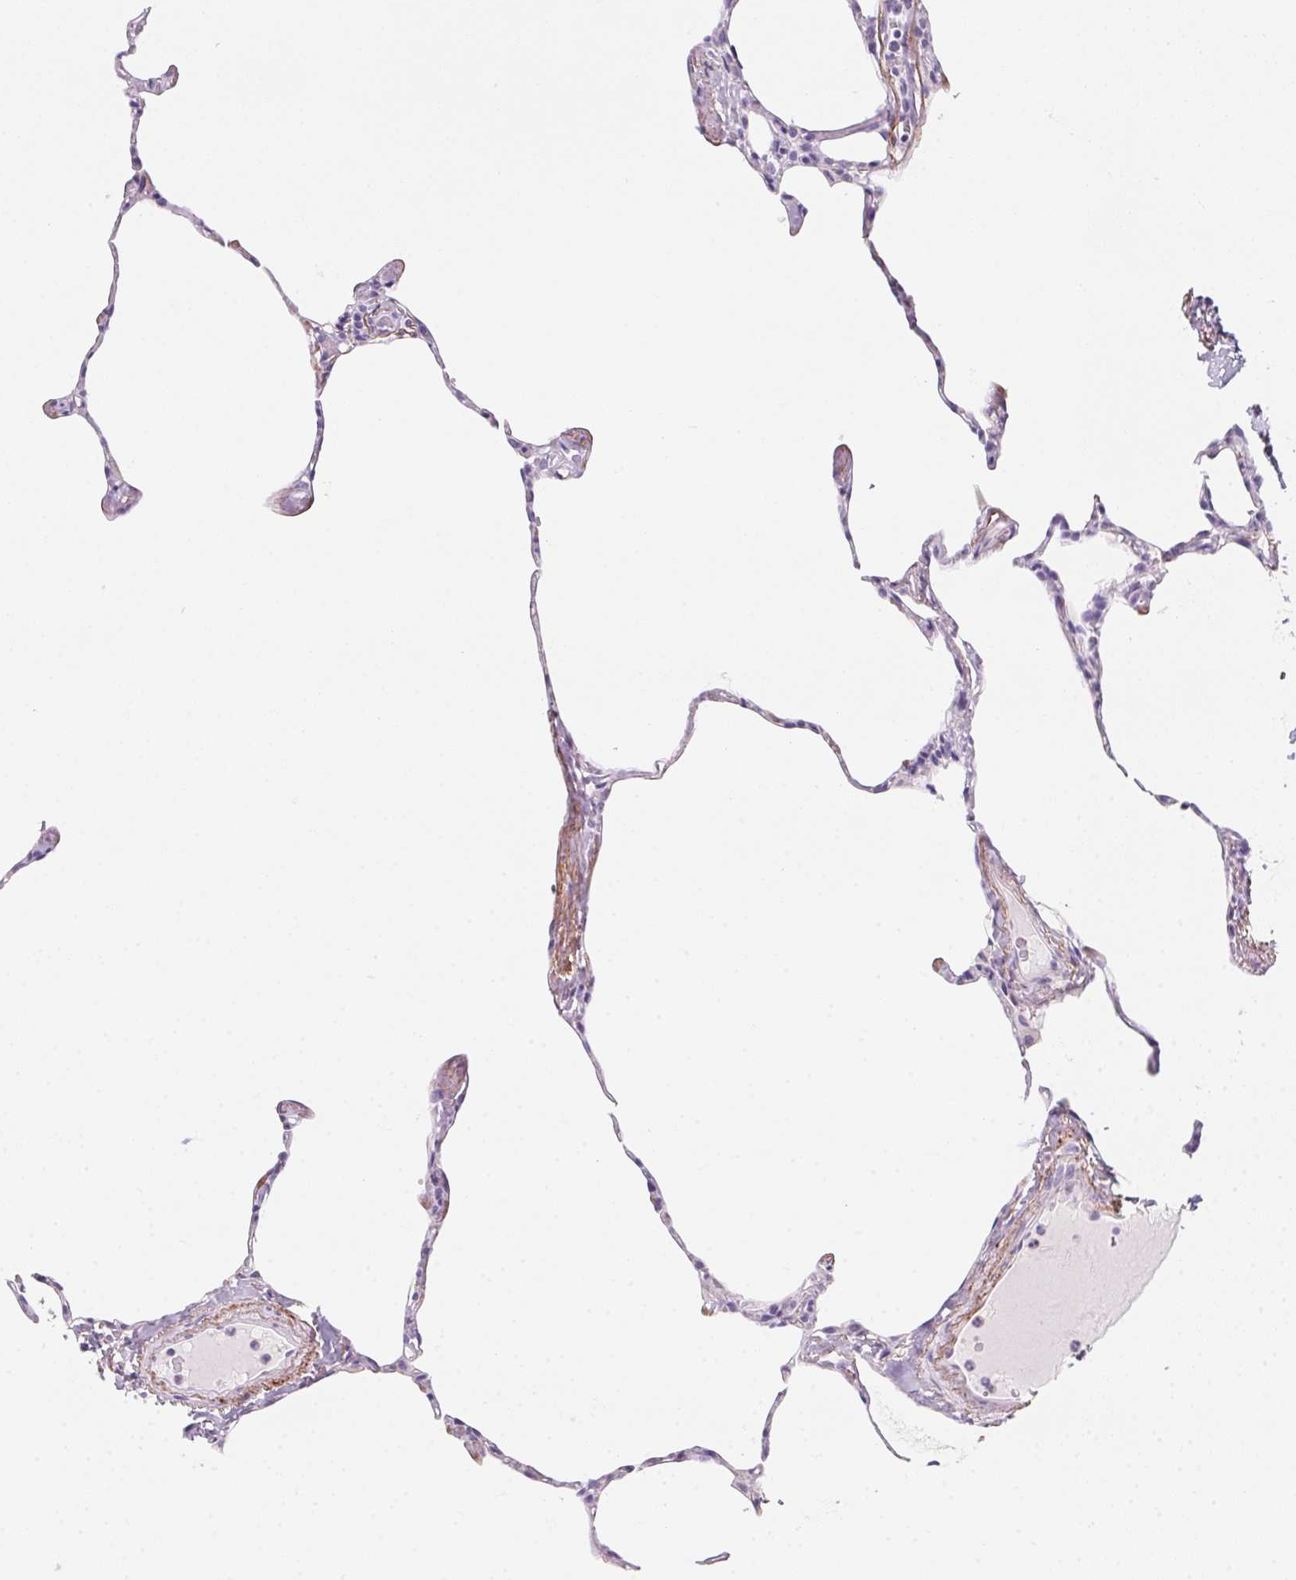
{"staining": {"intensity": "negative", "quantity": "none", "location": "none"}, "tissue": "lung", "cell_type": "Alveolar cells", "image_type": "normal", "snomed": [{"axis": "morphology", "description": "Normal tissue, NOS"}, {"axis": "topography", "description": "Lung"}], "caption": "This is an IHC photomicrograph of unremarkable human lung. There is no staining in alveolar cells.", "gene": "MYL4", "patient": {"sex": "male", "age": 65}}